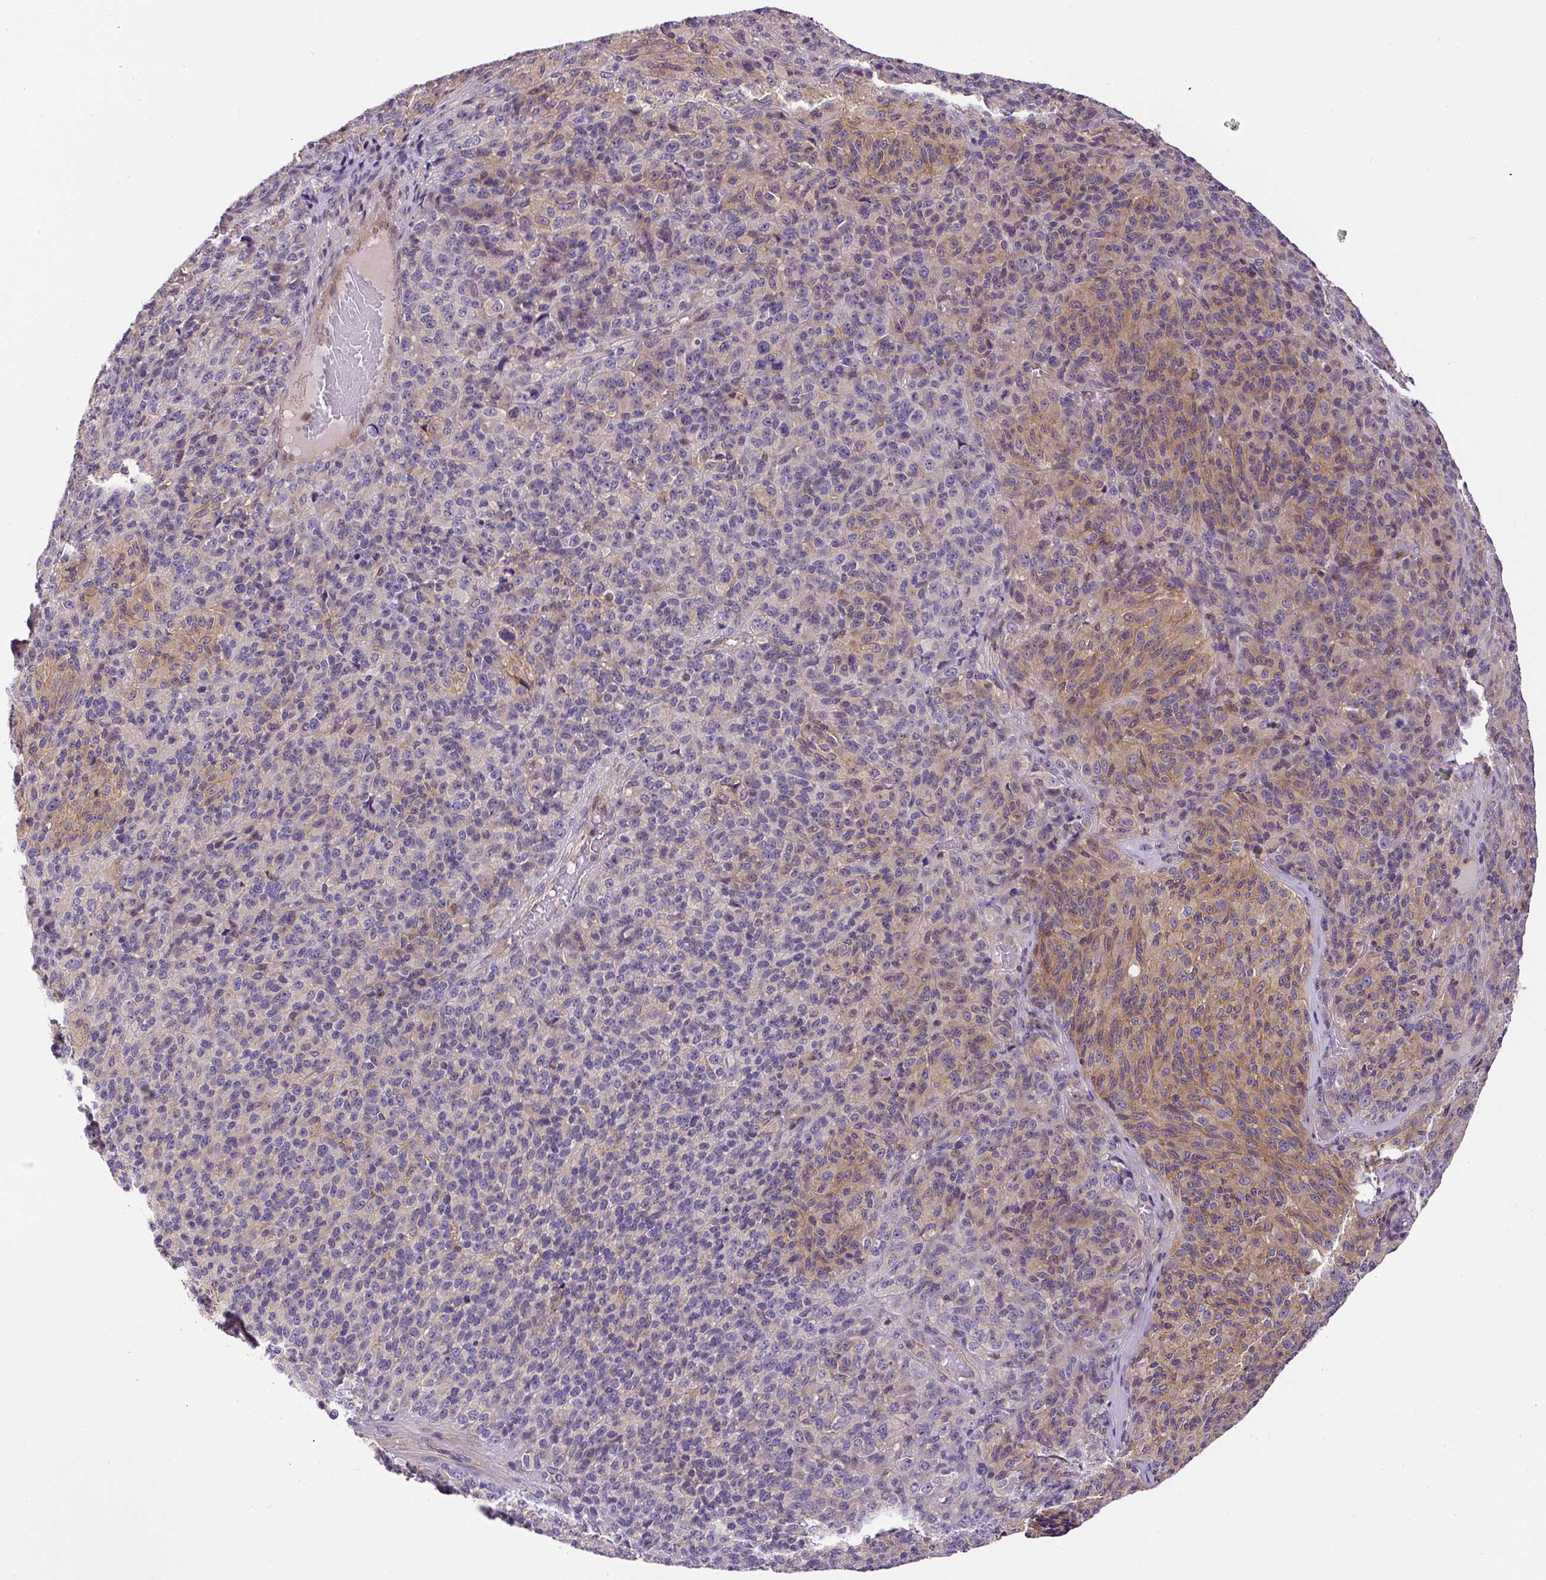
{"staining": {"intensity": "weak", "quantity": "<25%", "location": "cytoplasmic/membranous"}, "tissue": "melanoma", "cell_type": "Tumor cells", "image_type": "cancer", "snomed": [{"axis": "morphology", "description": "Malignant melanoma, Metastatic site"}, {"axis": "topography", "description": "Brain"}], "caption": "Immunohistochemical staining of melanoma displays no significant expression in tumor cells. (DAB (3,3'-diaminobenzidine) IHC with hematoxylin counter stain).", "gene": "CCDC28A", "patient": {"sex": "female", "age": 56}}